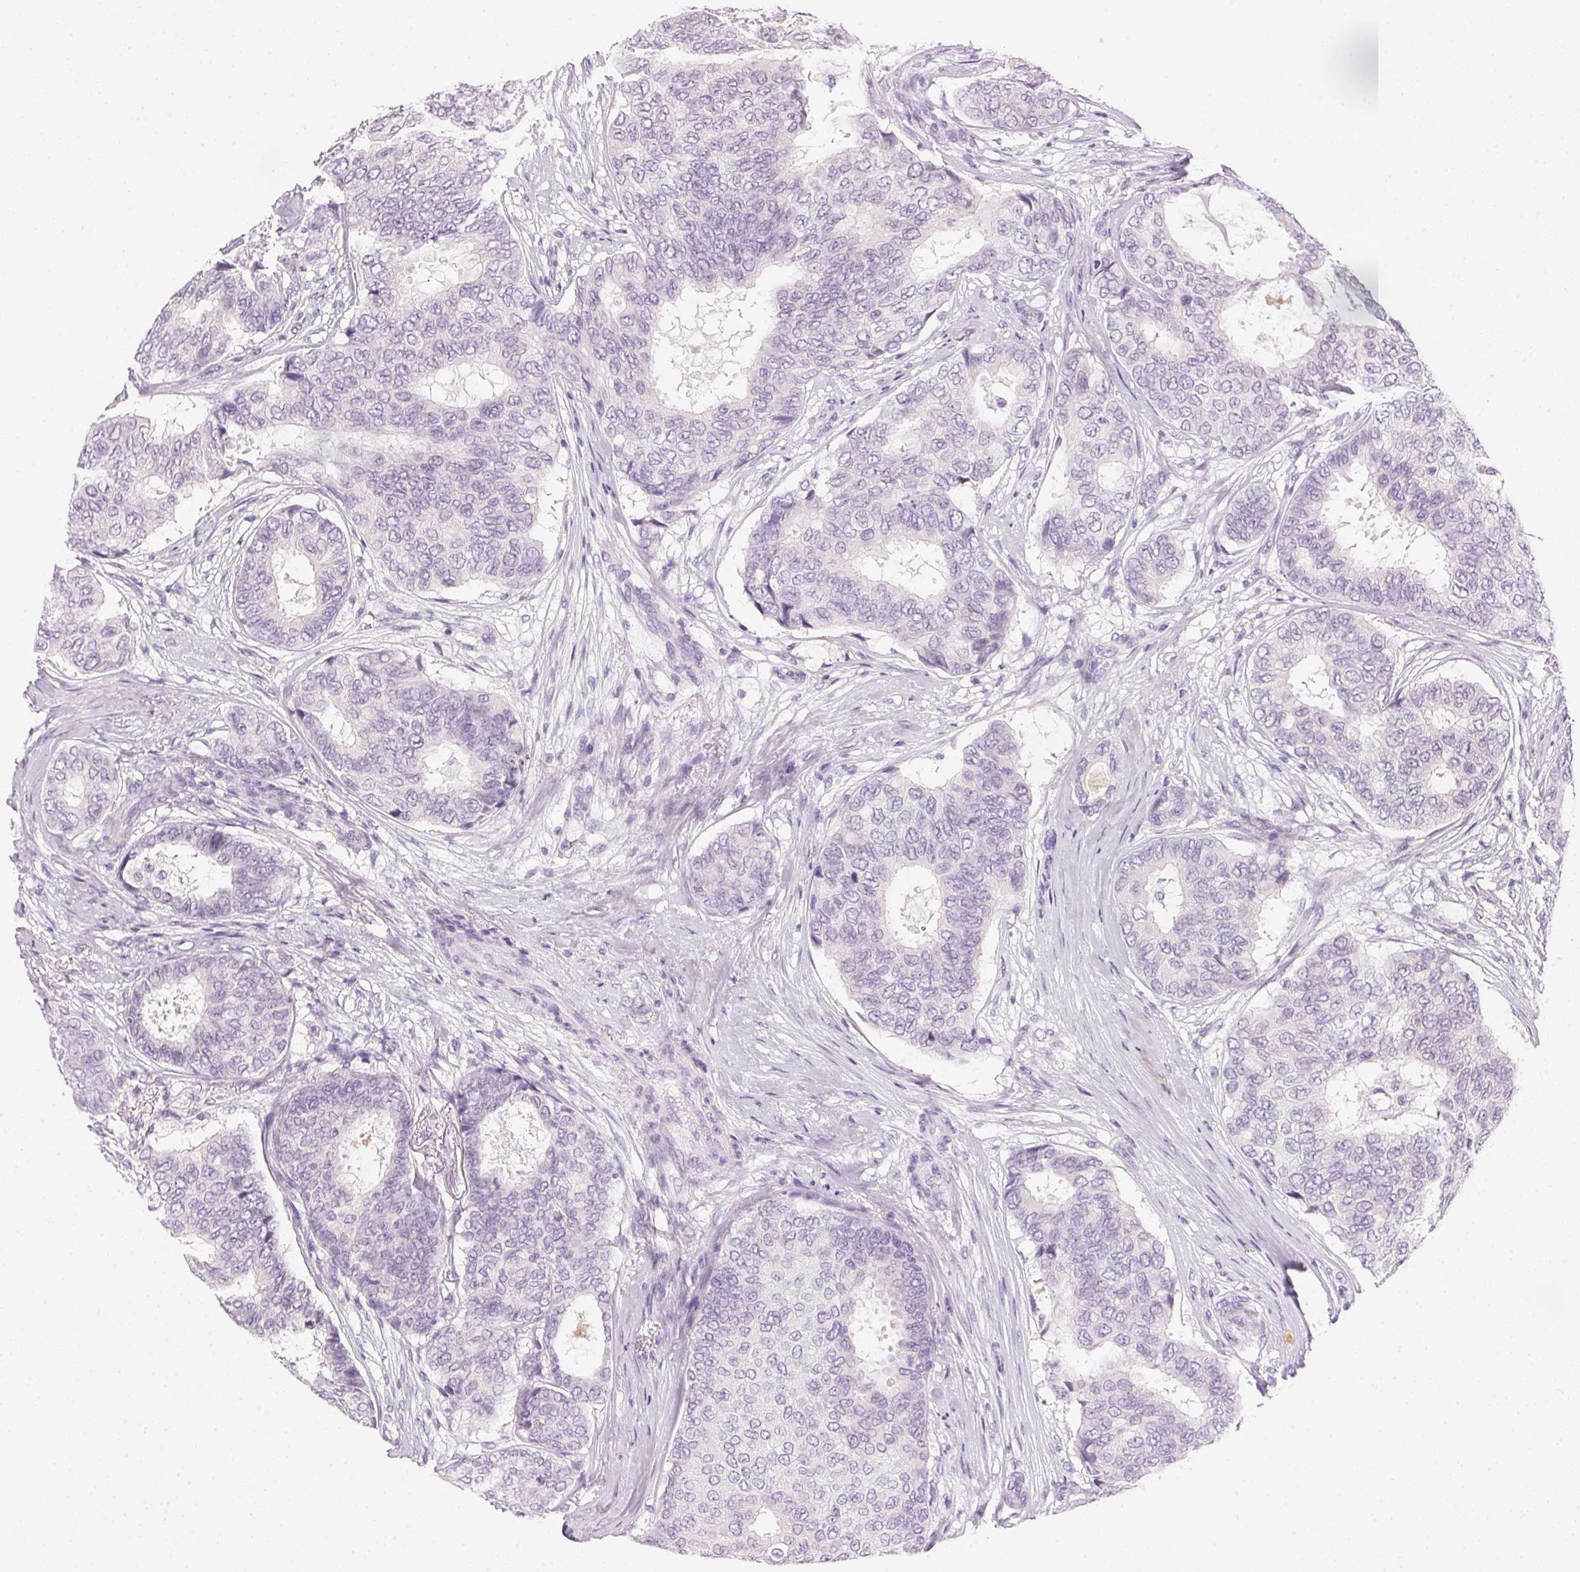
{"staining": {"intensity": "negative", "quantity": "none", "location": "none"}, "tissue": "breast cancer", "cell_type": "Tumor cells", "image_type": "cancer", "snomed": [{"axis": "morphology", "description": "Duct carcinoma"}, {"axis": "topography", "description": "Breast"}], "caption": "This is an immunohistochemistry micrograph of invasive ductal carcinoma (breast). There is no positivity in tumor cells.", "gene": "IGFBP1", "patient": {"sex": "female", "age": 75}}